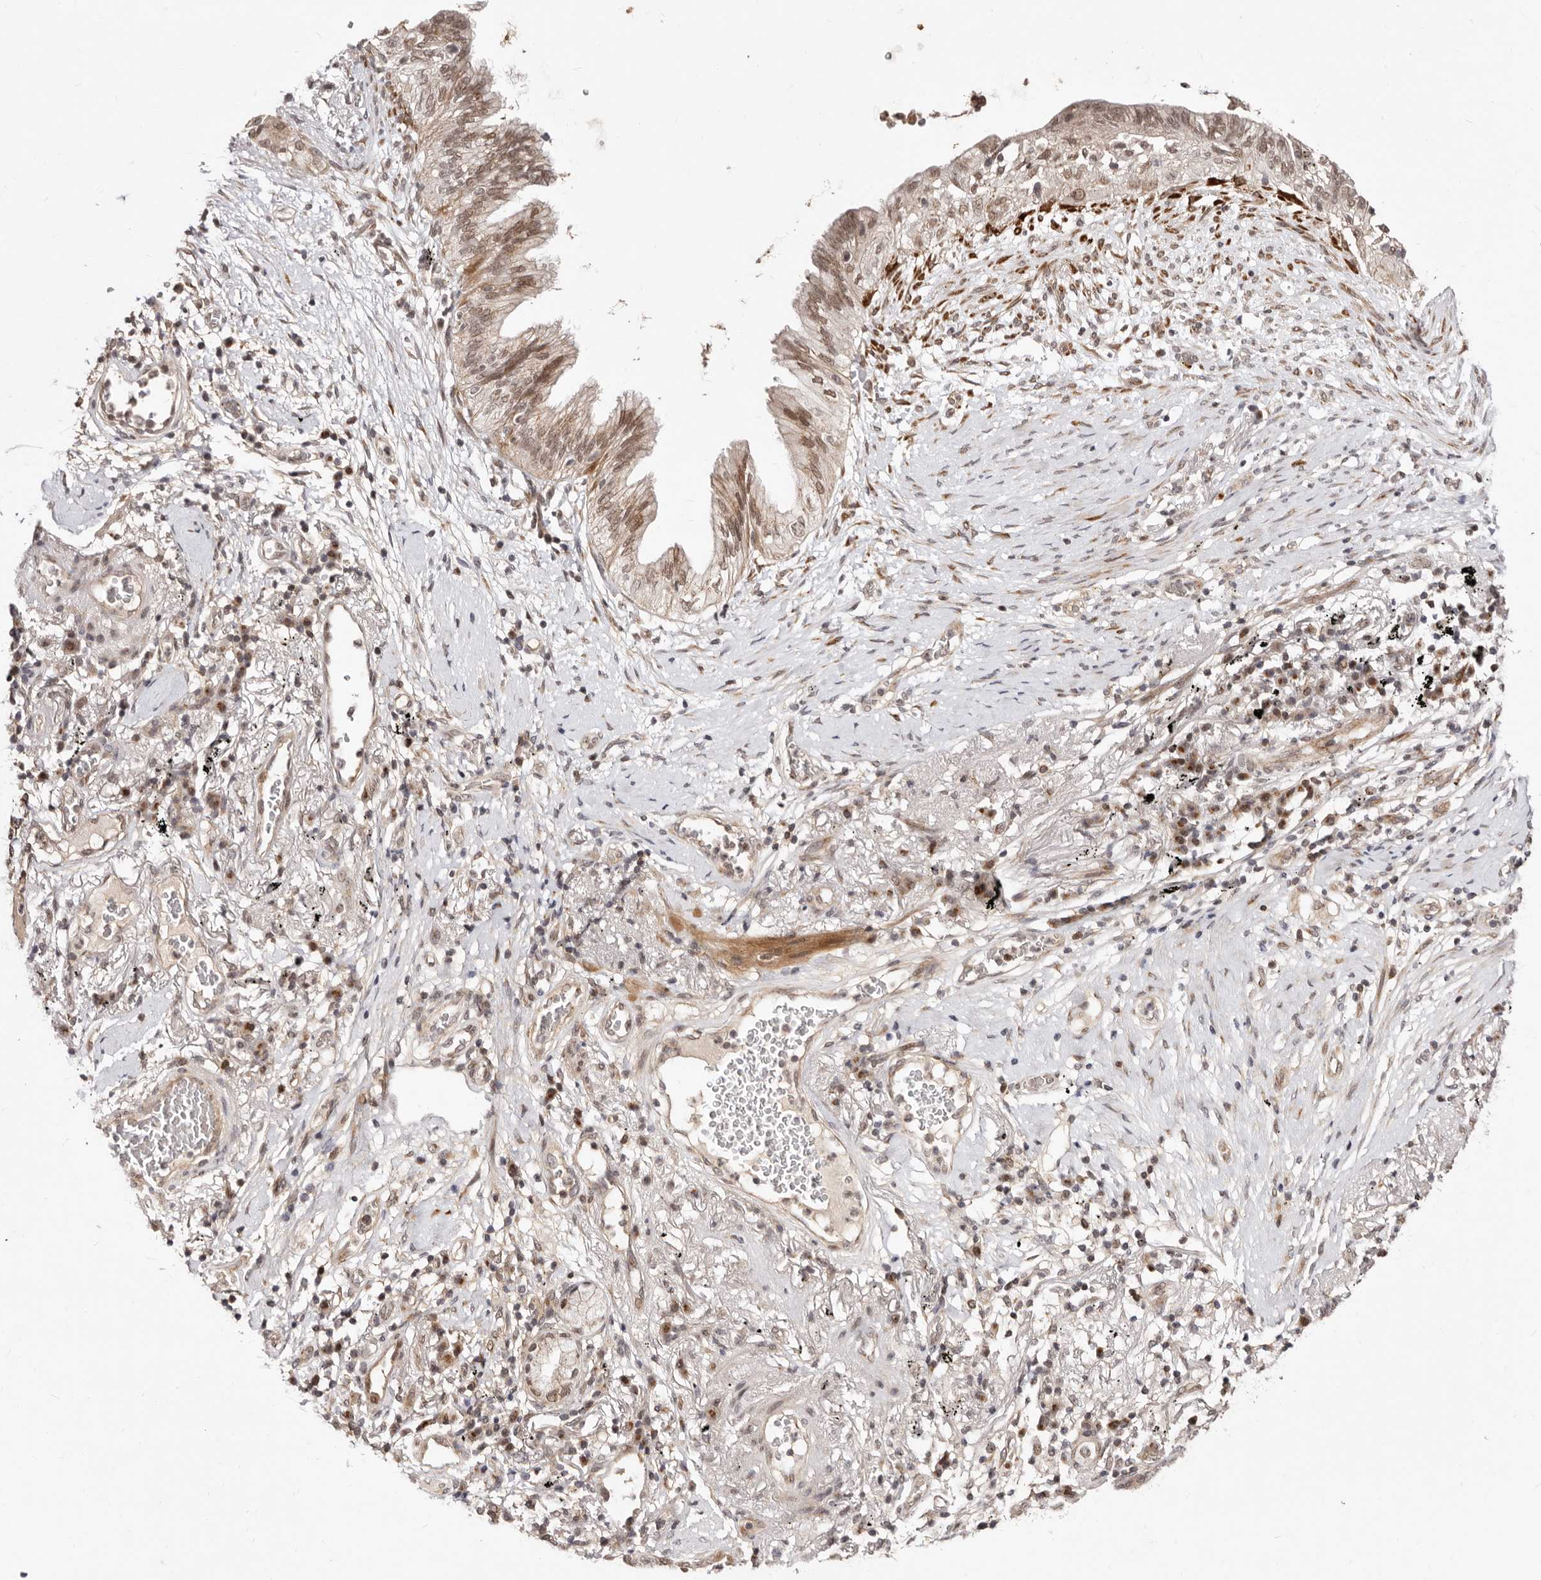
{"staining": {"intensity": "moderate", "quantity": ">75%", "location": "cytoplasmic/membranous,nuclear"}, "tissue": "lung cancer", "cell_type": "Tumor cells", "image_type": "cancer", "snomed": [{"axis": "morphology", "description": "Adenocarcinoma, NOS"}, {"axis": "topography", "description": "Lung"}], "caption": "A brown stain shows moderate cytoplasmic/membranous and nuclear positivity of a protein in human lung cancer tumor cells. Nuclei are stained in blue.", "gene": "SRCAP", "patient": {"sex": "female", "age": 70}}